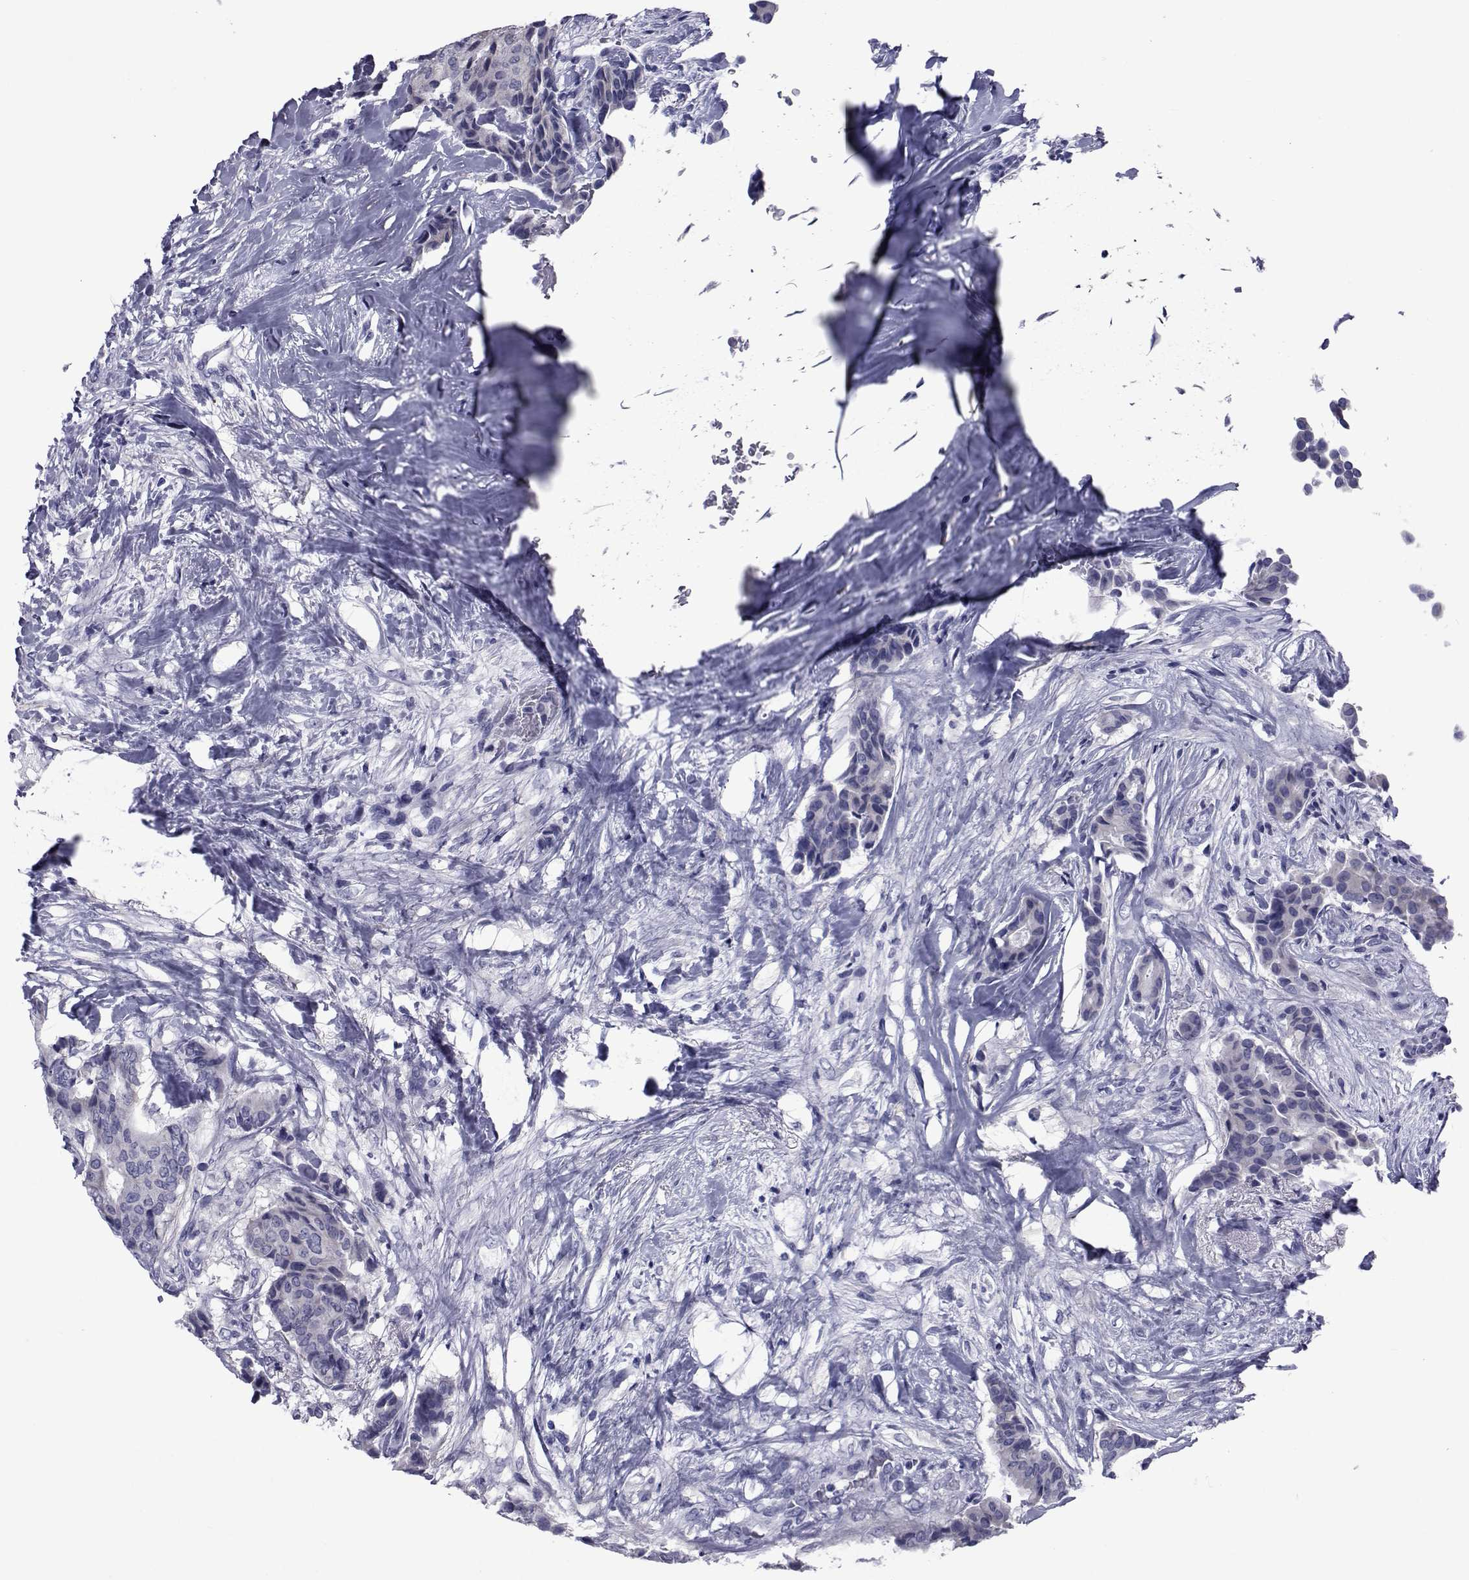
{"staining": {"intensity": "negative", "quantity": "none", "location": "none"}, "tissue": "breast cancer", "cell_type": "Tumor cells", "image_type": "cancer", "snomed": [{"axis": "morphology", "description": "Duct carcinoma"}, {"axis": "topography", "description": "Breast"}], "caption": "A histopathology image of human breast intraductal carcinoma is negative for staining in tumor cells. (DAB immunohistochemistry (IHC) with hematoxylin counter stain).", "gene": "GKAP1", "patient": {"sex": "female", "age": 75}}